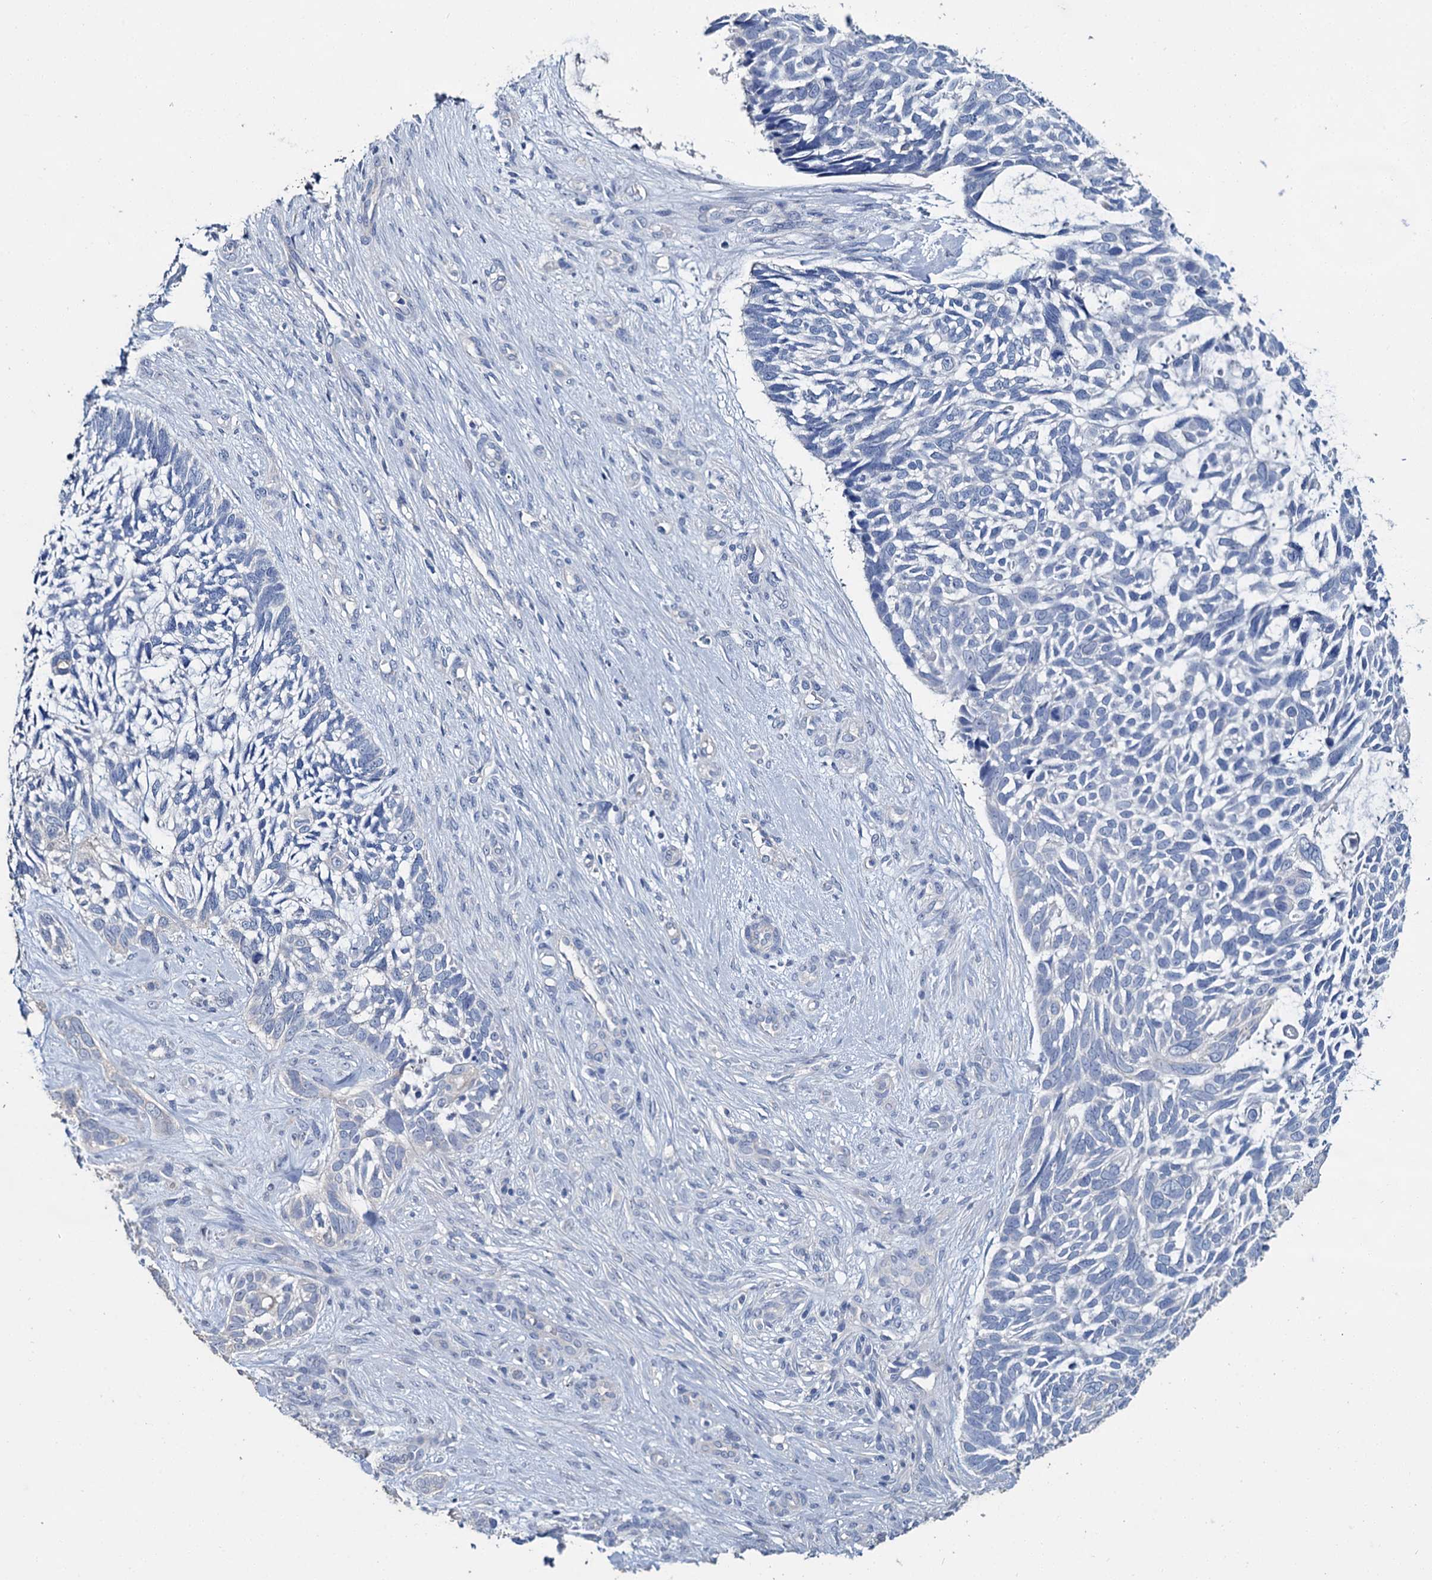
{"staining": {"intensity": "negative", "quantity": "none", "location": "none"}, "tissue": "skin cancer", "cell_type": "Tumor cells", "image_type": "cancer", "snomed": [{"axis": "morphology", "description": "Basal cell carcinoma"}, {"axis": "topography", "description": "Skin"}], "caption": "Skin cancer stained for a protein using immunohistochemistry demonstrates no staining tumor cells.", "gene": "SNCB", "patient": {"sex": "male", "age": 88}}